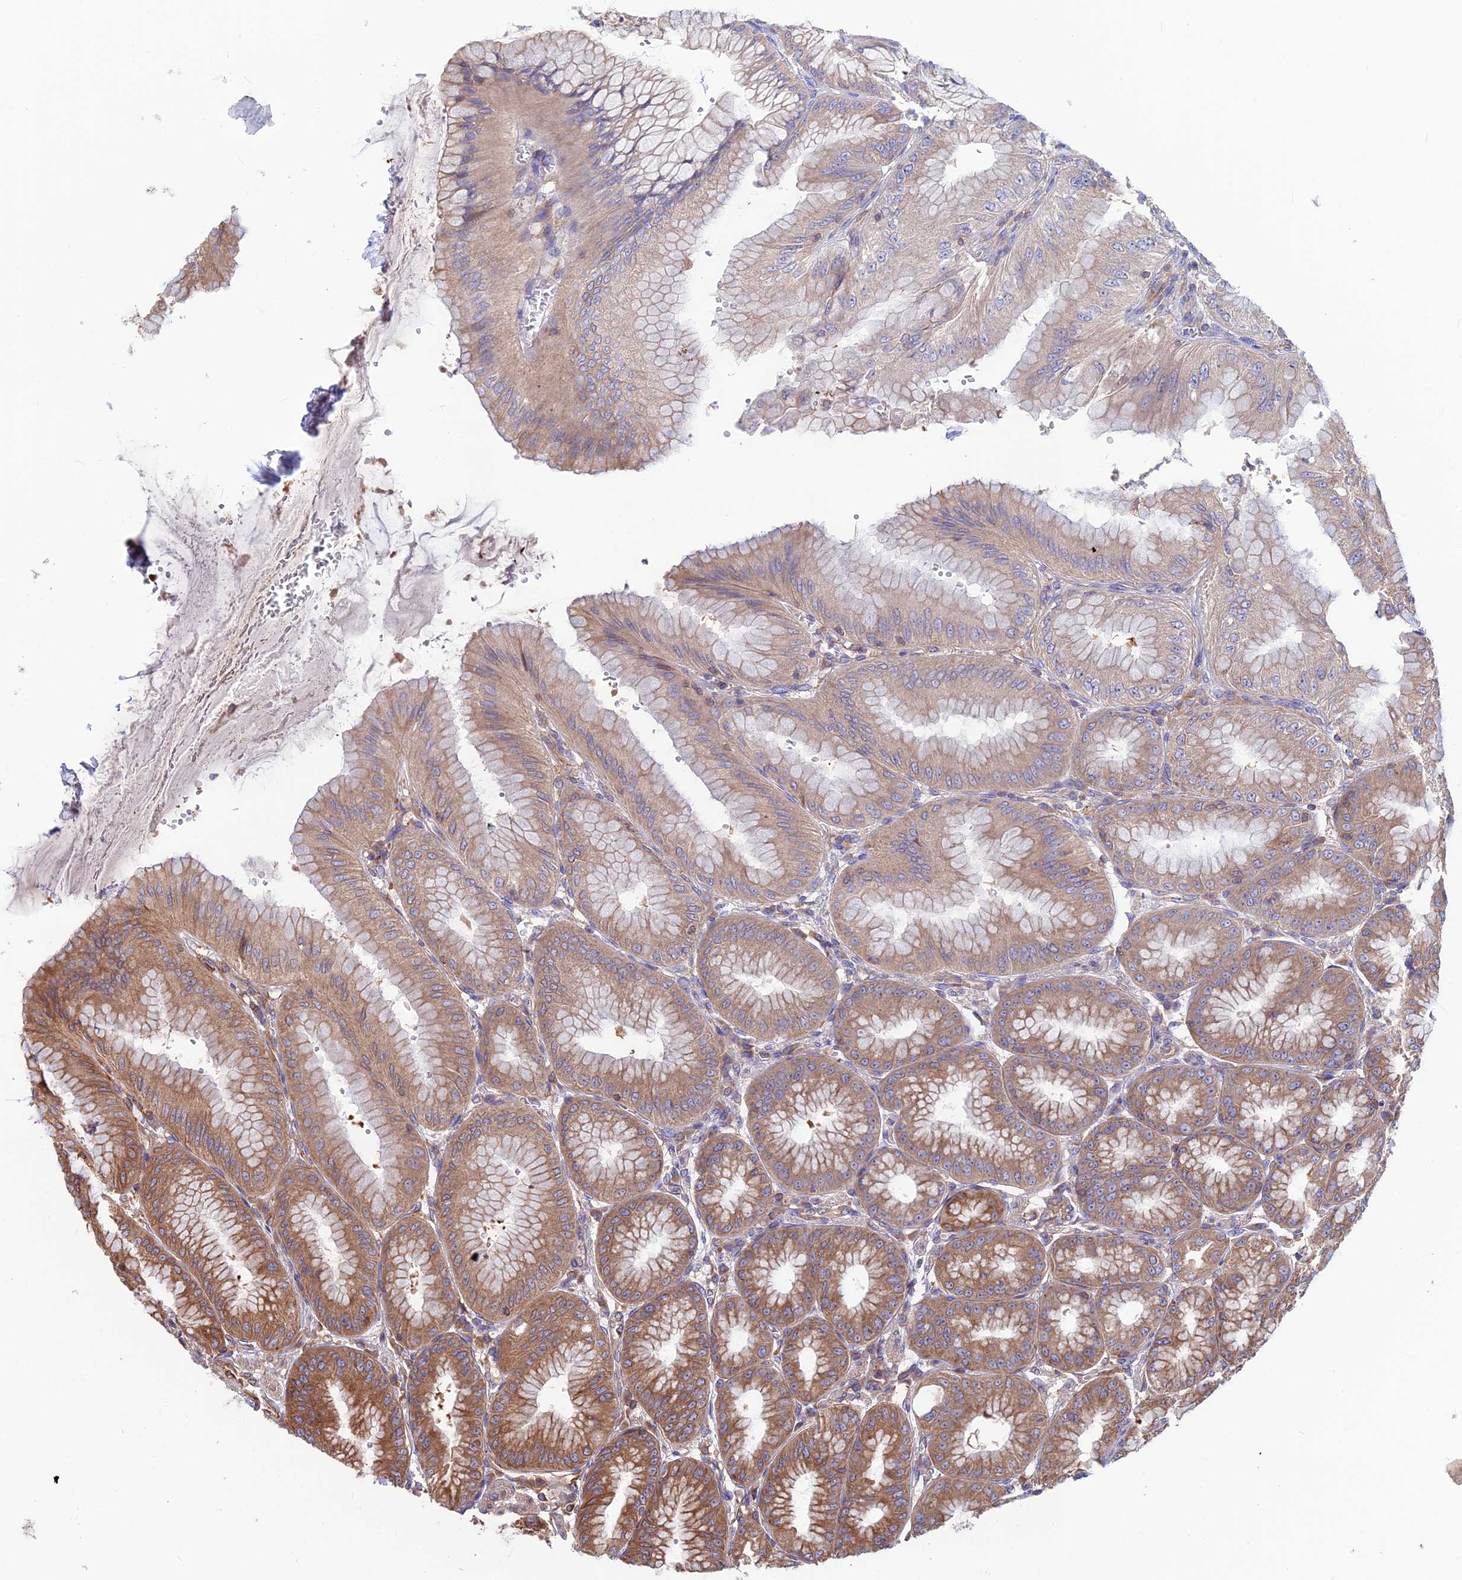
{"staining": {"intensity": "moderate", "quantity": ">75%", "location": "cytoplasmic/membranous"}, "tissue": "stomach", "cell_type": "Glandular cells", "image_type": "normal", "snomed": [{"axis": "morphology", "description": "Normal tissue, NOS"}, {"axis": "topography", "description": "Stomach, lower"}], "caption": "An IHC photomicrograph of normal tissue is shown. Protein staining in brown highlights moderate cytoplasmic/membranous positivity in stomach within glandular cells.", "gene": "WDR1", "patient": {"sex": "male", "age": 71}}